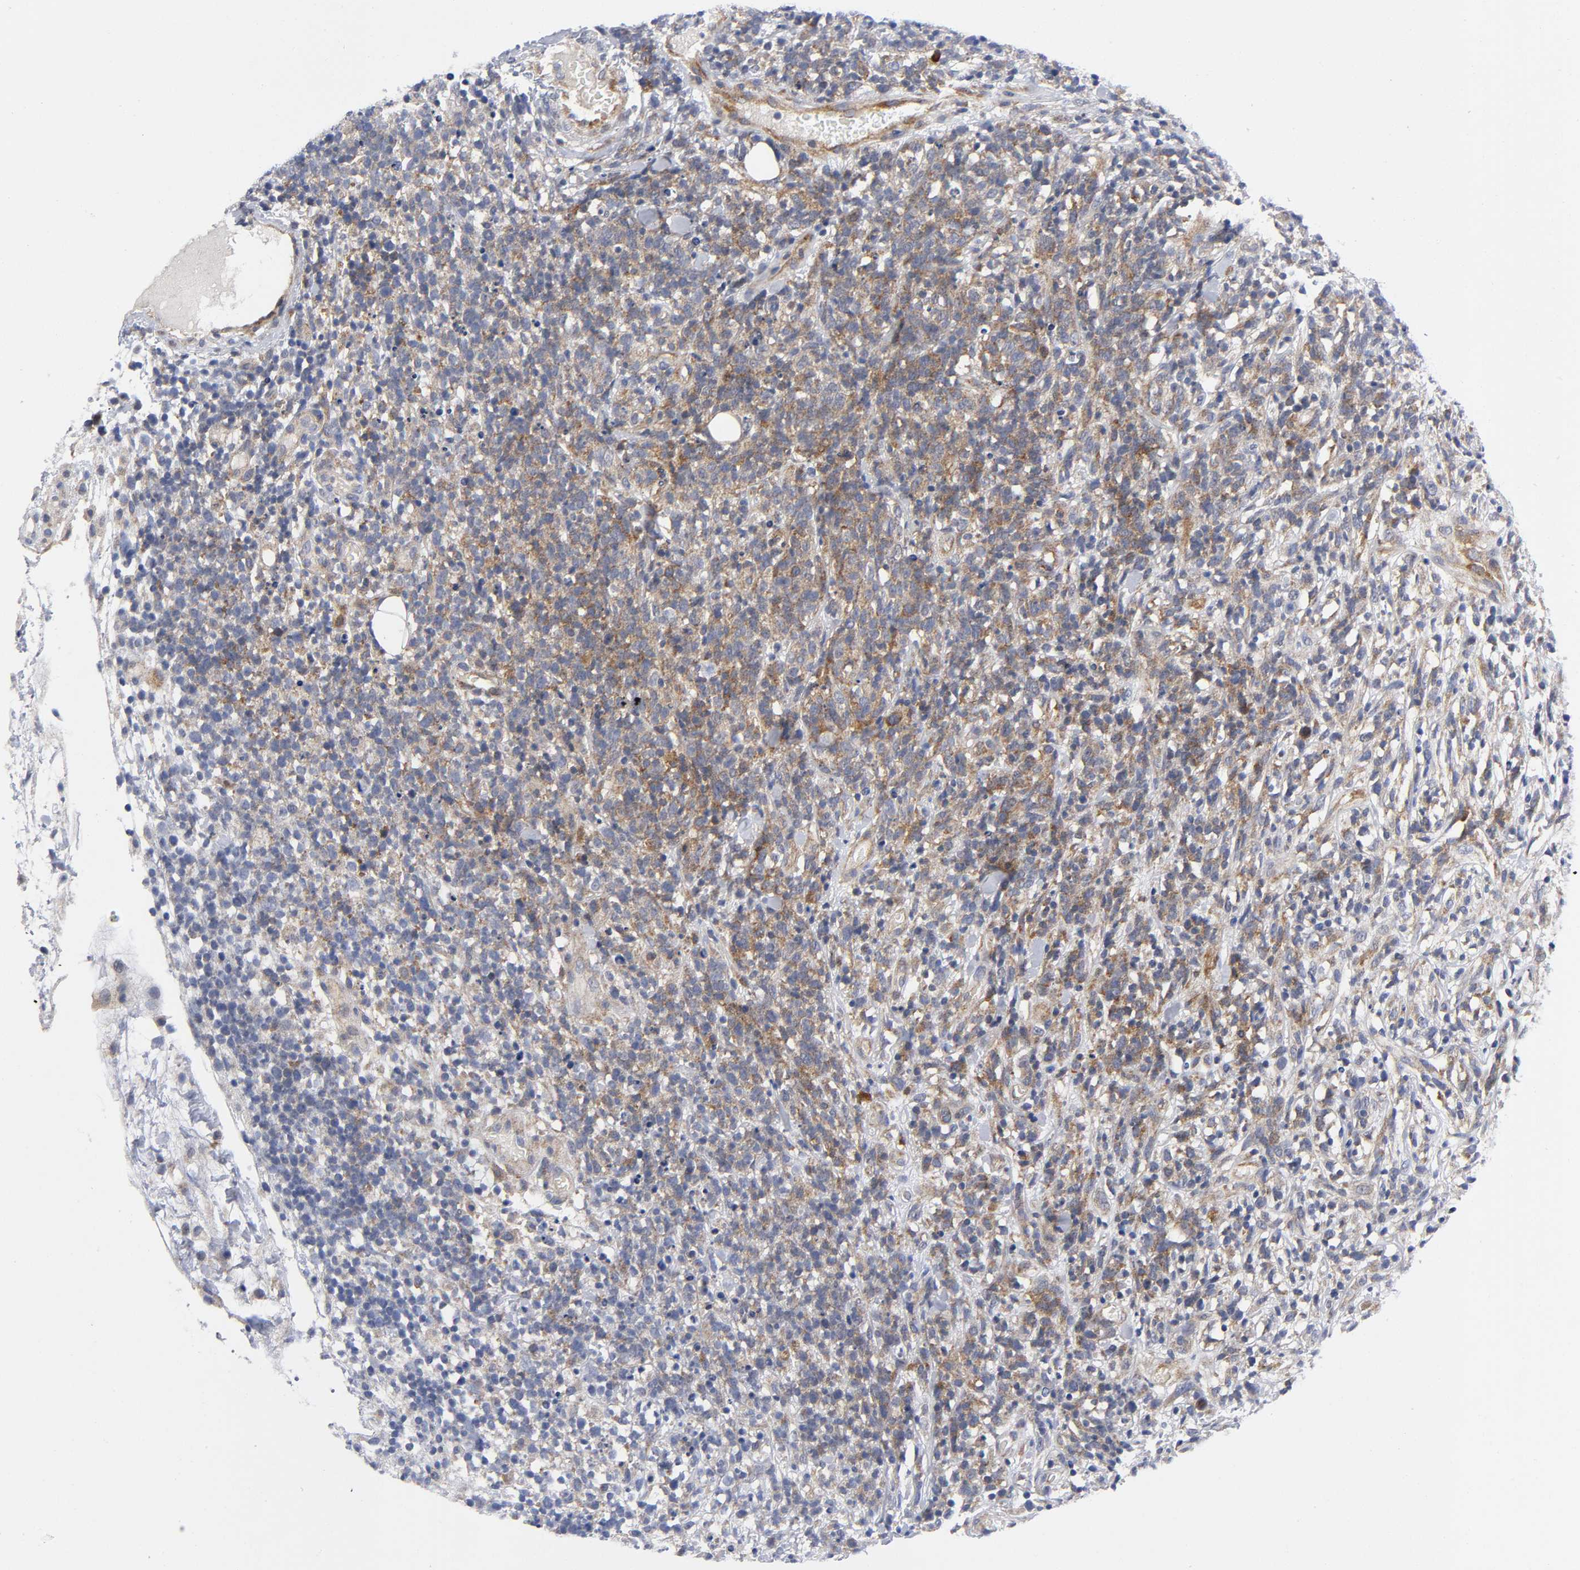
{"staining": {"intensity": "moderate", "quantity": ">75%", "location": "cytoplasmic/membranous"}, "tissue": "lymphoma", "cell_type": "Tumor cells", "image_type": "cancer", "snomed": [{"axis": "morphology", "description": "Malignant lymphoma, non-Hodgkin's type, High grade"}, {"axis": "topography", "description": "Lymph node"}], "caption": "Protein expression analysis of human malignant lymphoma, non-Hodgkin's type (high-grade) reveals moderate cytoplasmic/membranous staining in approximately >75% of tumor cells. Using DAB (brown) and hematoxylin (blue) stains, captured at high magnification using brightfield microscopy.", "gene": "EIF5", "patient": {"sex": "female", "age": 73}}